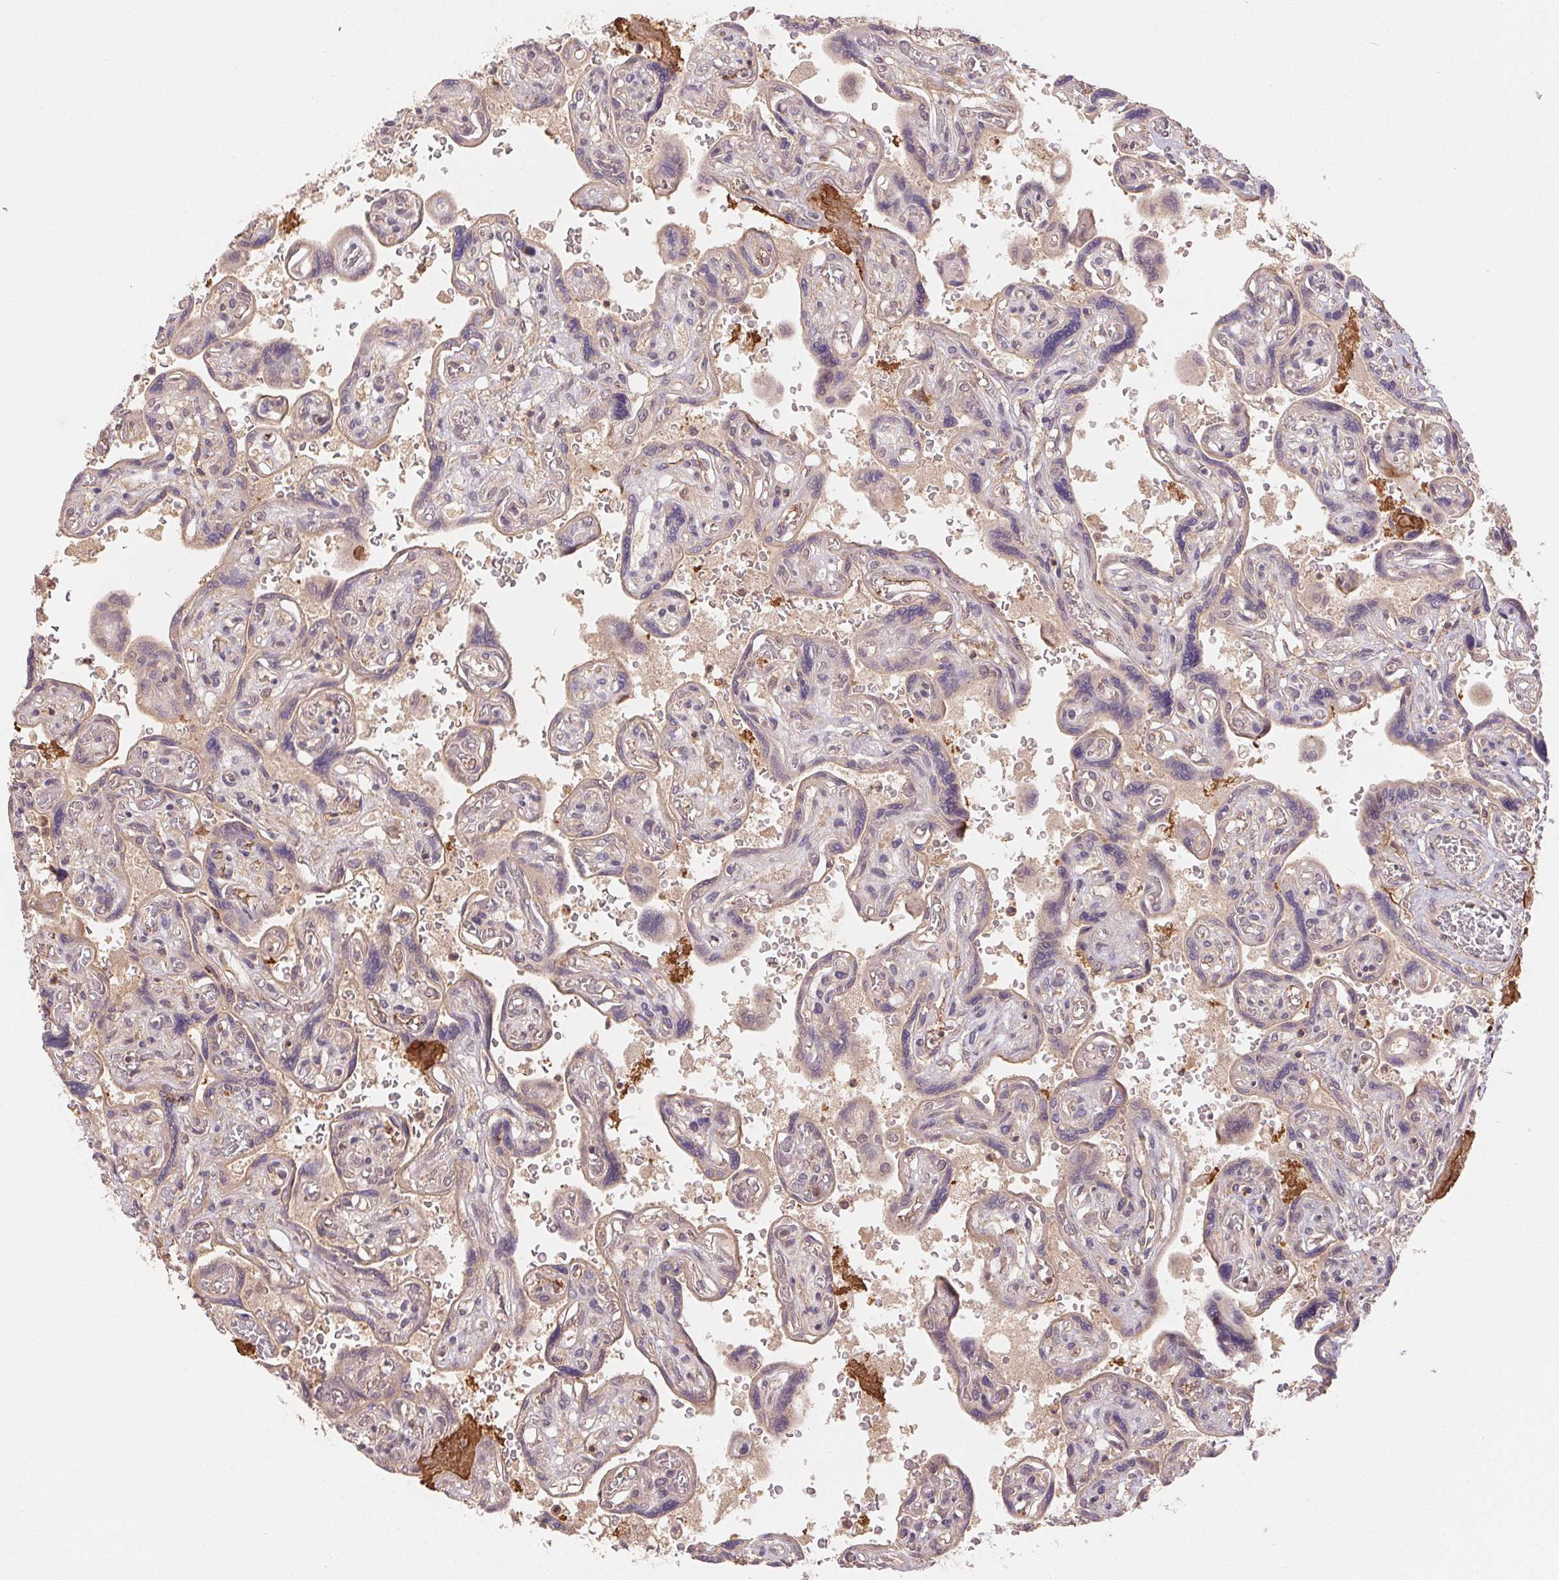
{"staining": {"intensity": "weak", "quantity": "<25%", "location": "cytoplasmic/membranous"}, "tissue": "placenta", "cell_type": "Decidual cells", "image_type": "normal", "snomed": [{"axis": "morphology", "description": "Normal tissue, NOS"}, {"axis": "topography", "description": "Placenta"}], "caption": "This is an immunohistochemistry image of normal human placenta. There is no positivity in decidual cells.", "gene": "MAPKAPK2", "patient": {"sex": "female", "age": 32}}